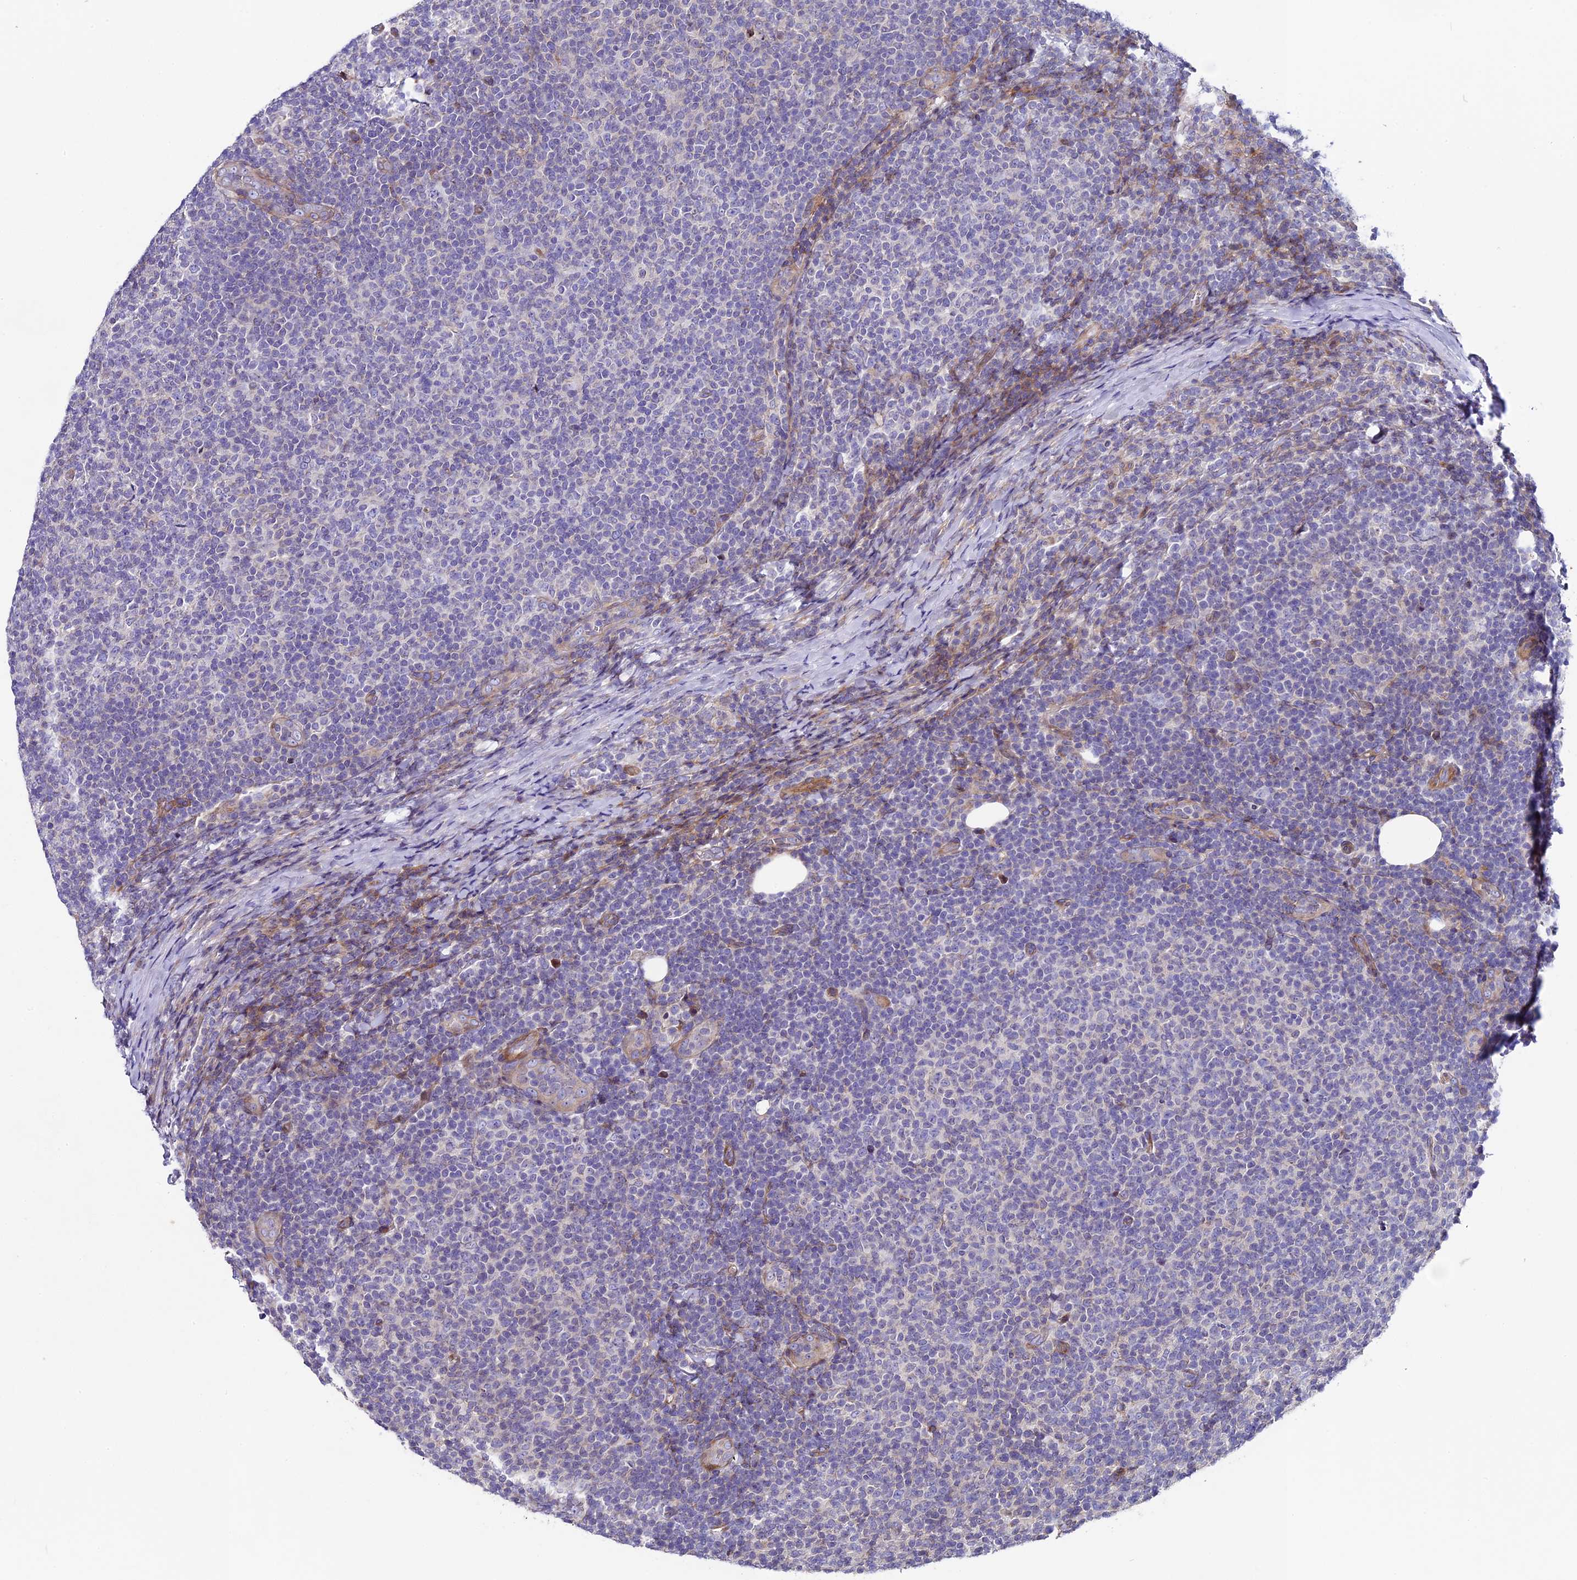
{"staining": {"intensity": "negative", "quantity": "none", "location": "none"}, "tissue": "lymphoma", "cell_type": "Tumor cells", "image_type": "cancer", "snomed": [{"axis": "morphology", "description": "Malignant lymphoma, non-Hodgkin's type, Low grade"}, {"axis": "topography", "description": "Lymph node"}], "caption": "DAB (3,3'-diaminobenzidine) immunohistochemical staining of human malignant lymphoma, non-Hodgkin's type (low-grade) reveals no significant positivity in tumor cells. The staining is performed using DAB (3,3'-diaminobenzidine) brown chromogen with nuclei counter-stained in using hematoxylin.", "gene": "PIGU", "patient": {"sex": "male", "age": 66}}